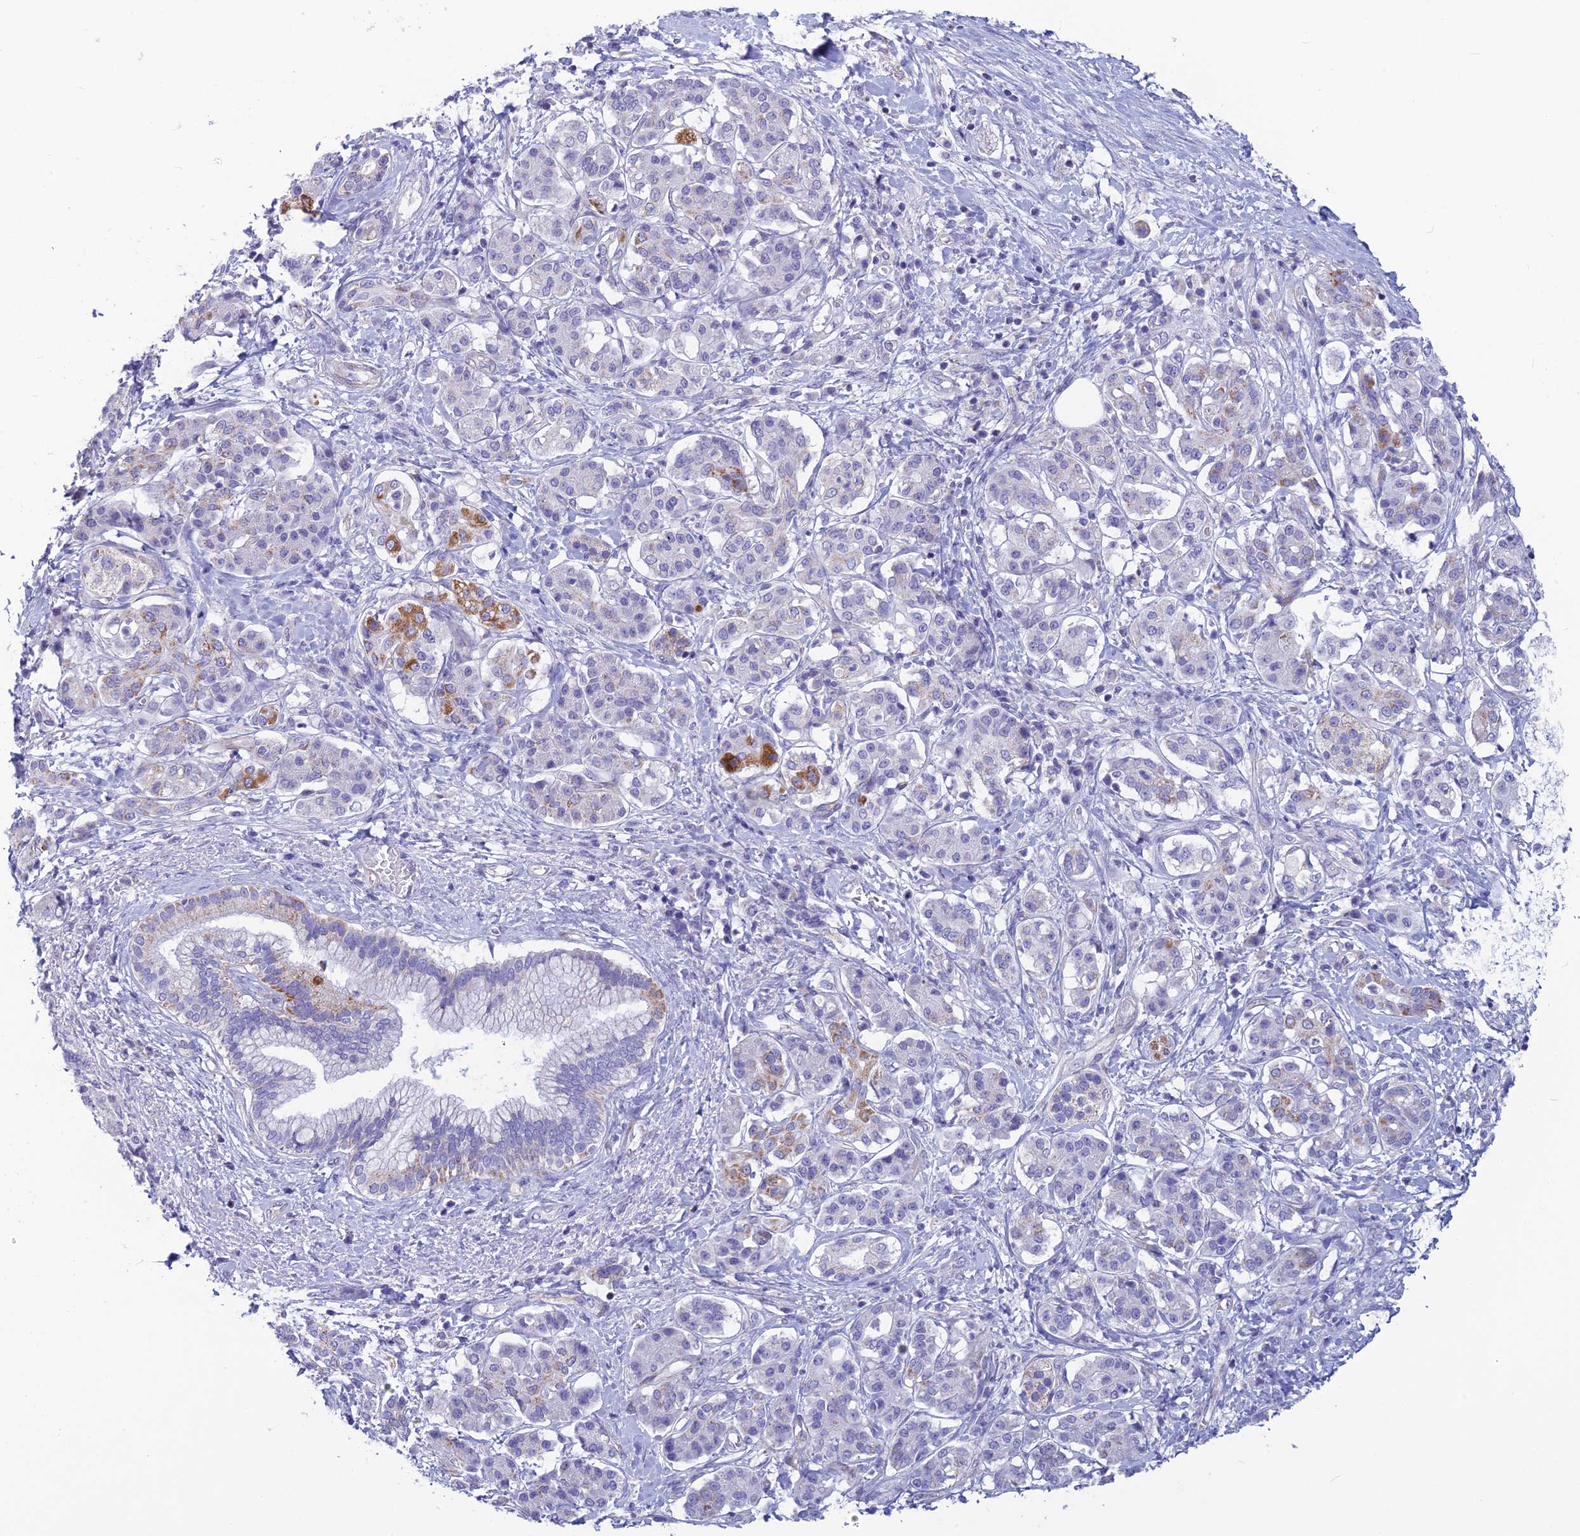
{"staining": {"intensity": "moderate", "quantity": "<25%", "location": "cytoplasmic/membranous"}, "tissue": "pancreatic cancer", "cell_type": "Tumor cells", "image_type": "cancer", "snomed": [{"axis": "morphology", "description": "Adenocarcinoma, NOS"}, {"axis": "topography", "description": "Pancreas"}], "caption": "Protein staining displays moderate cytoplasmic/membranous expression in approximately <25% of tumor cells in pancreatic cancer (adenocarcinoma).", "gene": "POMGNT1", "patient": {"sex": "female", "age": 73}}